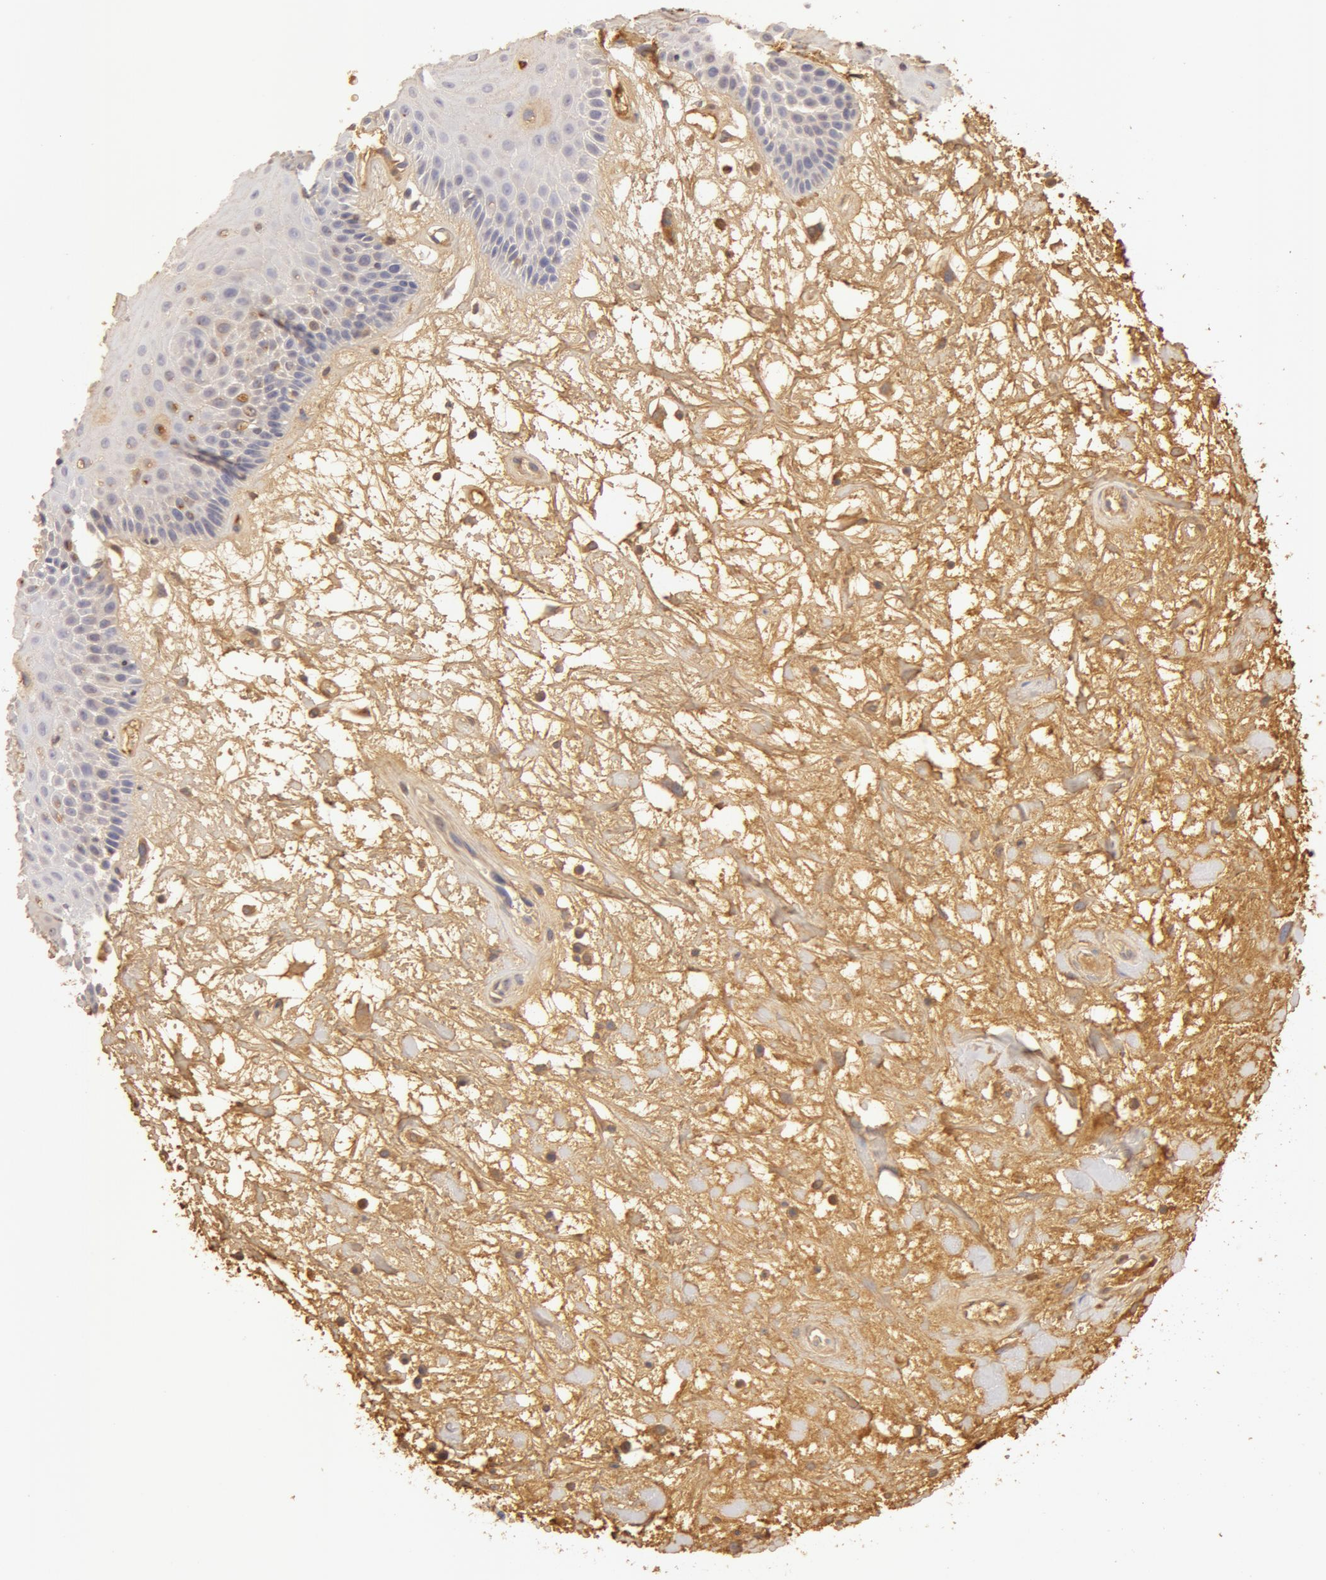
{"staining": {"intensity": "weak", "quantity": "<25%", "location": "cytoplasmic/membranous"}, "tissue": "oral mucosa", "cell_type": "Squamous epithelial cells", "image_type": "normal", "snomed": [{"axis": "morphology", "description": "Normal tissue, NOS"}, {"axis": "topography", "description": "Oral tissue"}], "caption": "The image reveals no significant staining in squamous epithelial cells of oral mucosa. The staining was performed using DAB (3,3'-diaminobenzidine) to visualize the protein expression in brown, while the nuclei were stained in blue with hematoxylin (Magnification: 20x).", "gene": "TF", "patient": {"sex": "female", "age": 79}}